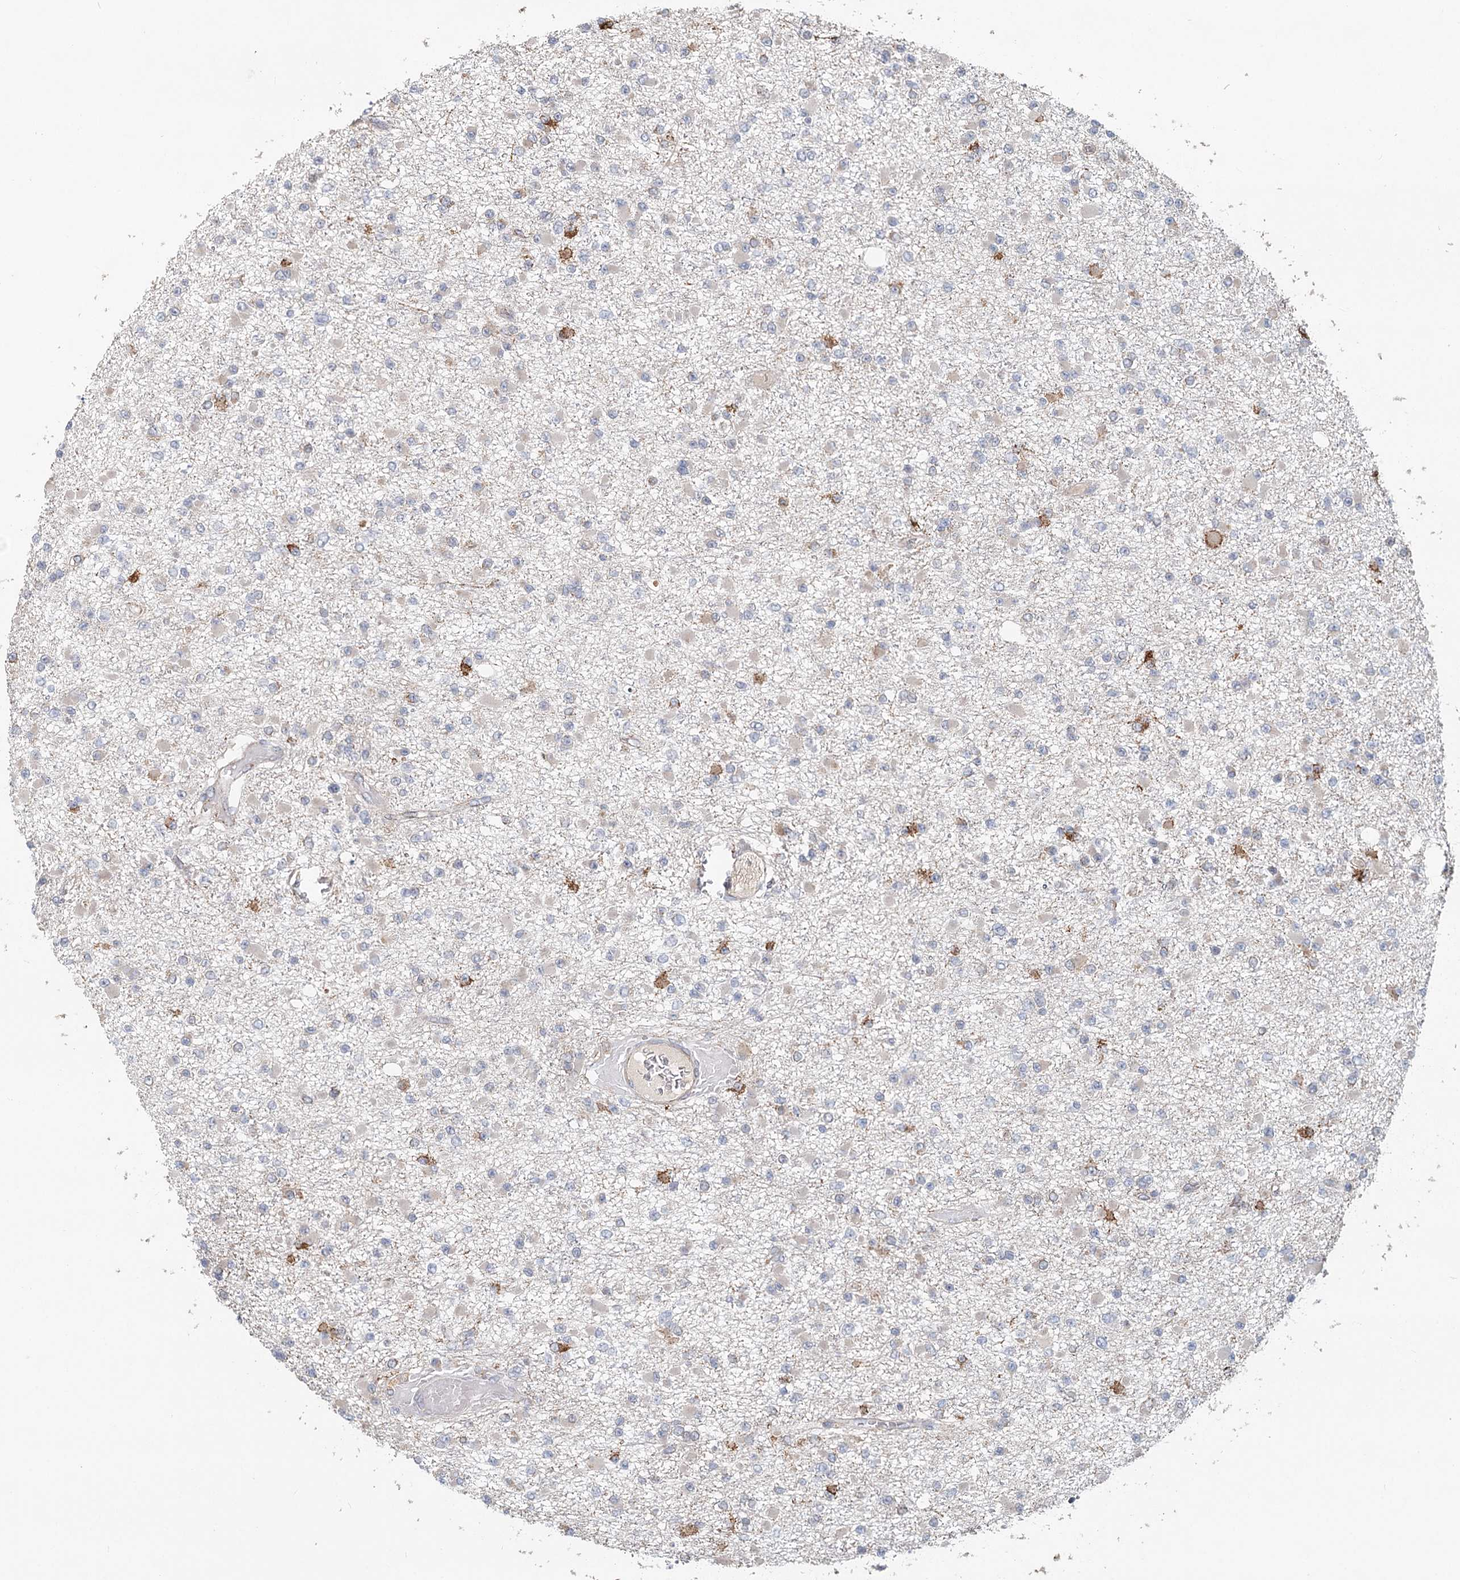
{"staining": {"intensity": "moderate", "quantity": "<25%", "location": "cytoplasmic/membranous"}, "tissue": "glioma", "cell_type": "Tumor cells", "image_type": "cancer", "snomed": [{"axis": "morphology", "description": "Glioma, malignant, Low grade"}, {"axis": "topography", "description": "Brain"}], "caption": "Immunohistochemistry (IHC) staining of glioma, which exhibits low levels of moderate cytoplasmic/membranous expression in approximately <25% of tumor cells indicating moderate cytoplasmic/membranous protein staining. The staining was performed using DAB (3,3'-diaminobenzidine) (brown) for protein detection and nuclei were counterstained in hematoxylin (blue).", "gene": "RNF111", "patient": {"sex": "female", "age": 22}}